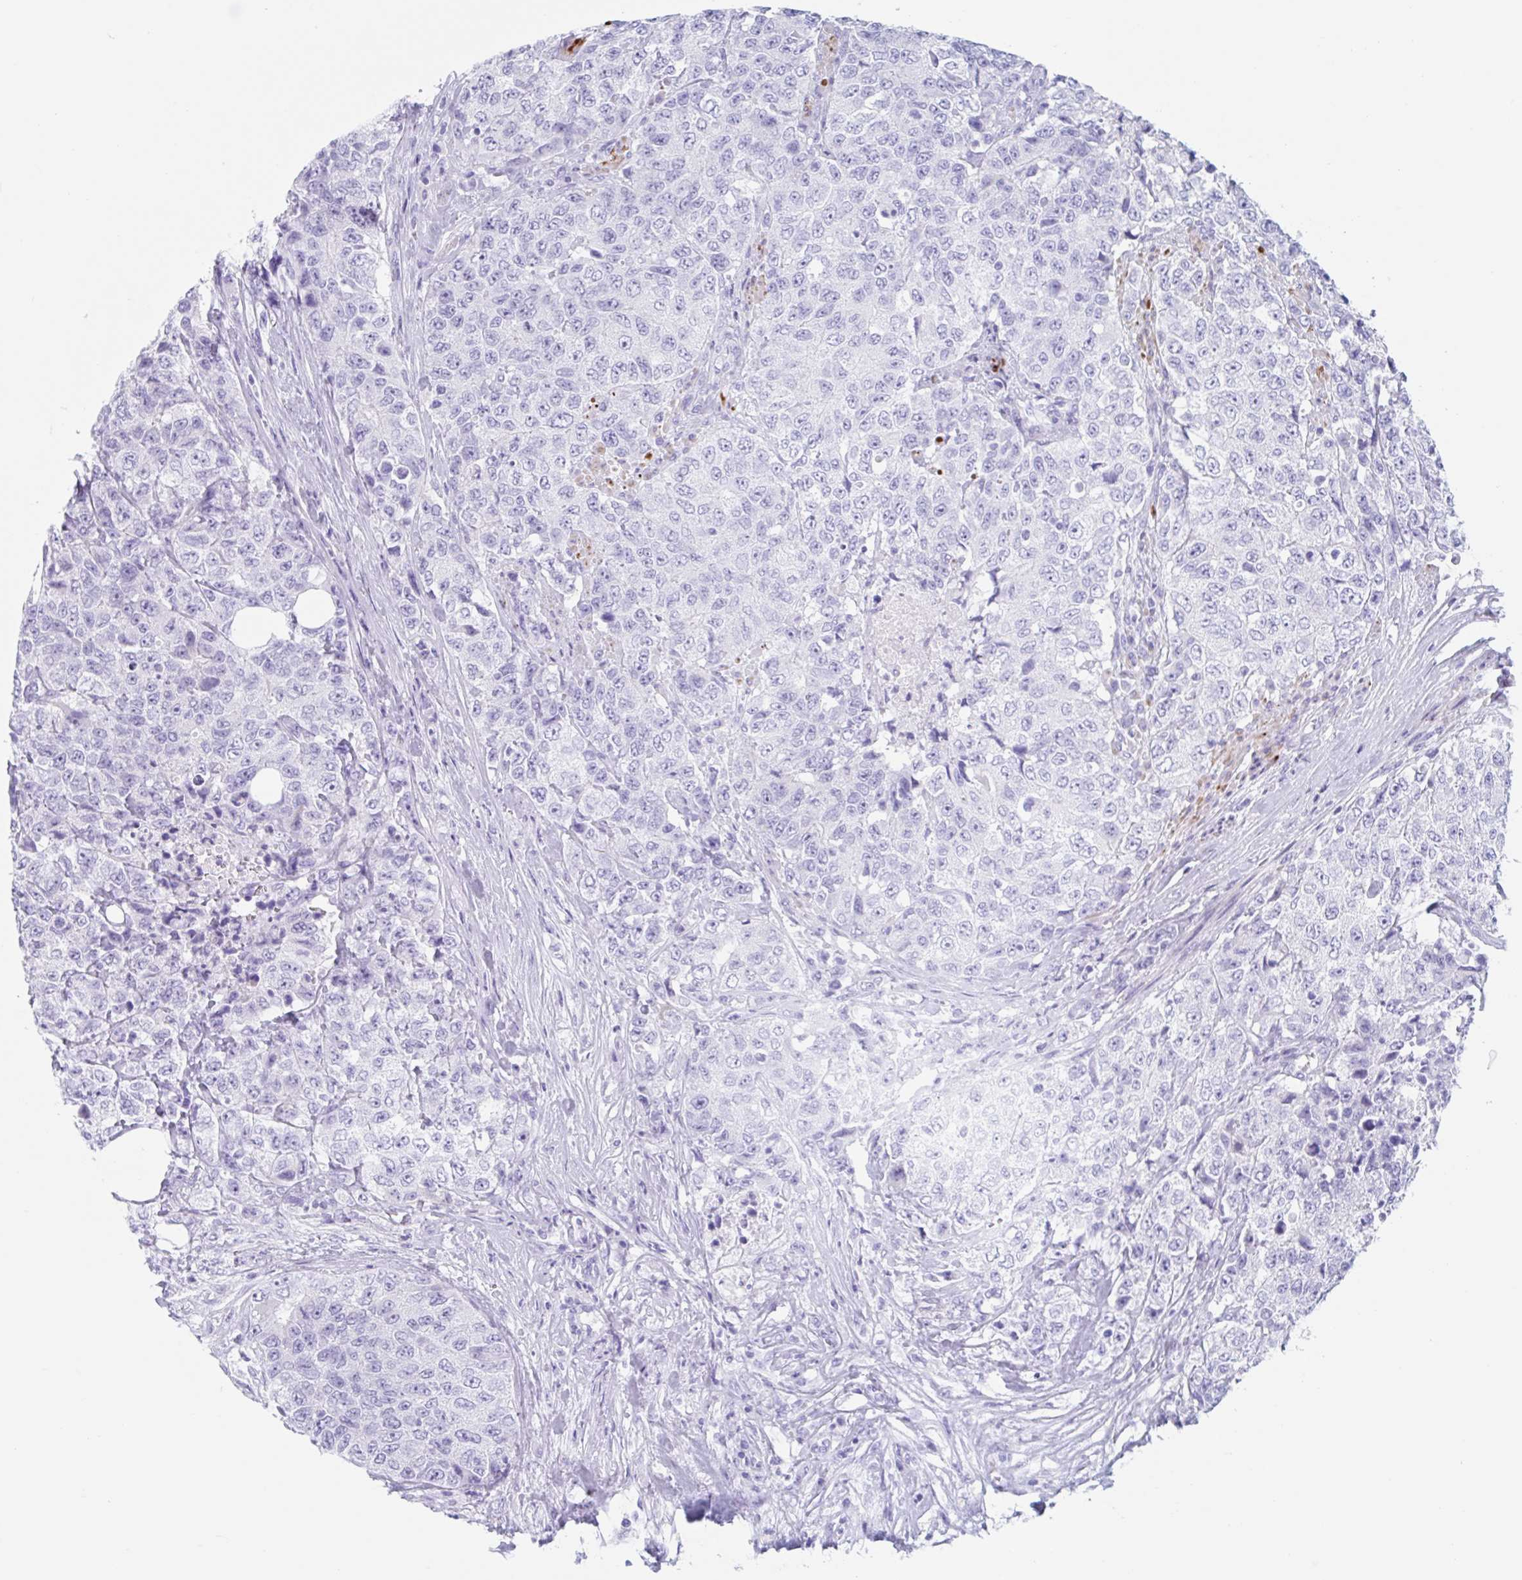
{"staining": {"intensity": "negative", "quantity": "none", "location": "none"}, "tissue": "urothelial cancer", "cell_type": "Tumor cells", "image_type": "cancer", "snomed": [{"axis": "morphology", "description": "Urothelial carcinoma, High grade"}, {"axis": "topography", "description": "Urinary bladder"}], "caption": "IHC histopathology image of neoplastic tissue: human high-grade urothelial carcinoma stained with DAB (3,3'-diaminobenzidine) reveals no significant protein expression in tumor cells.", "gene": "CPTP", "patient": {"sex": "female", "age": 78}}